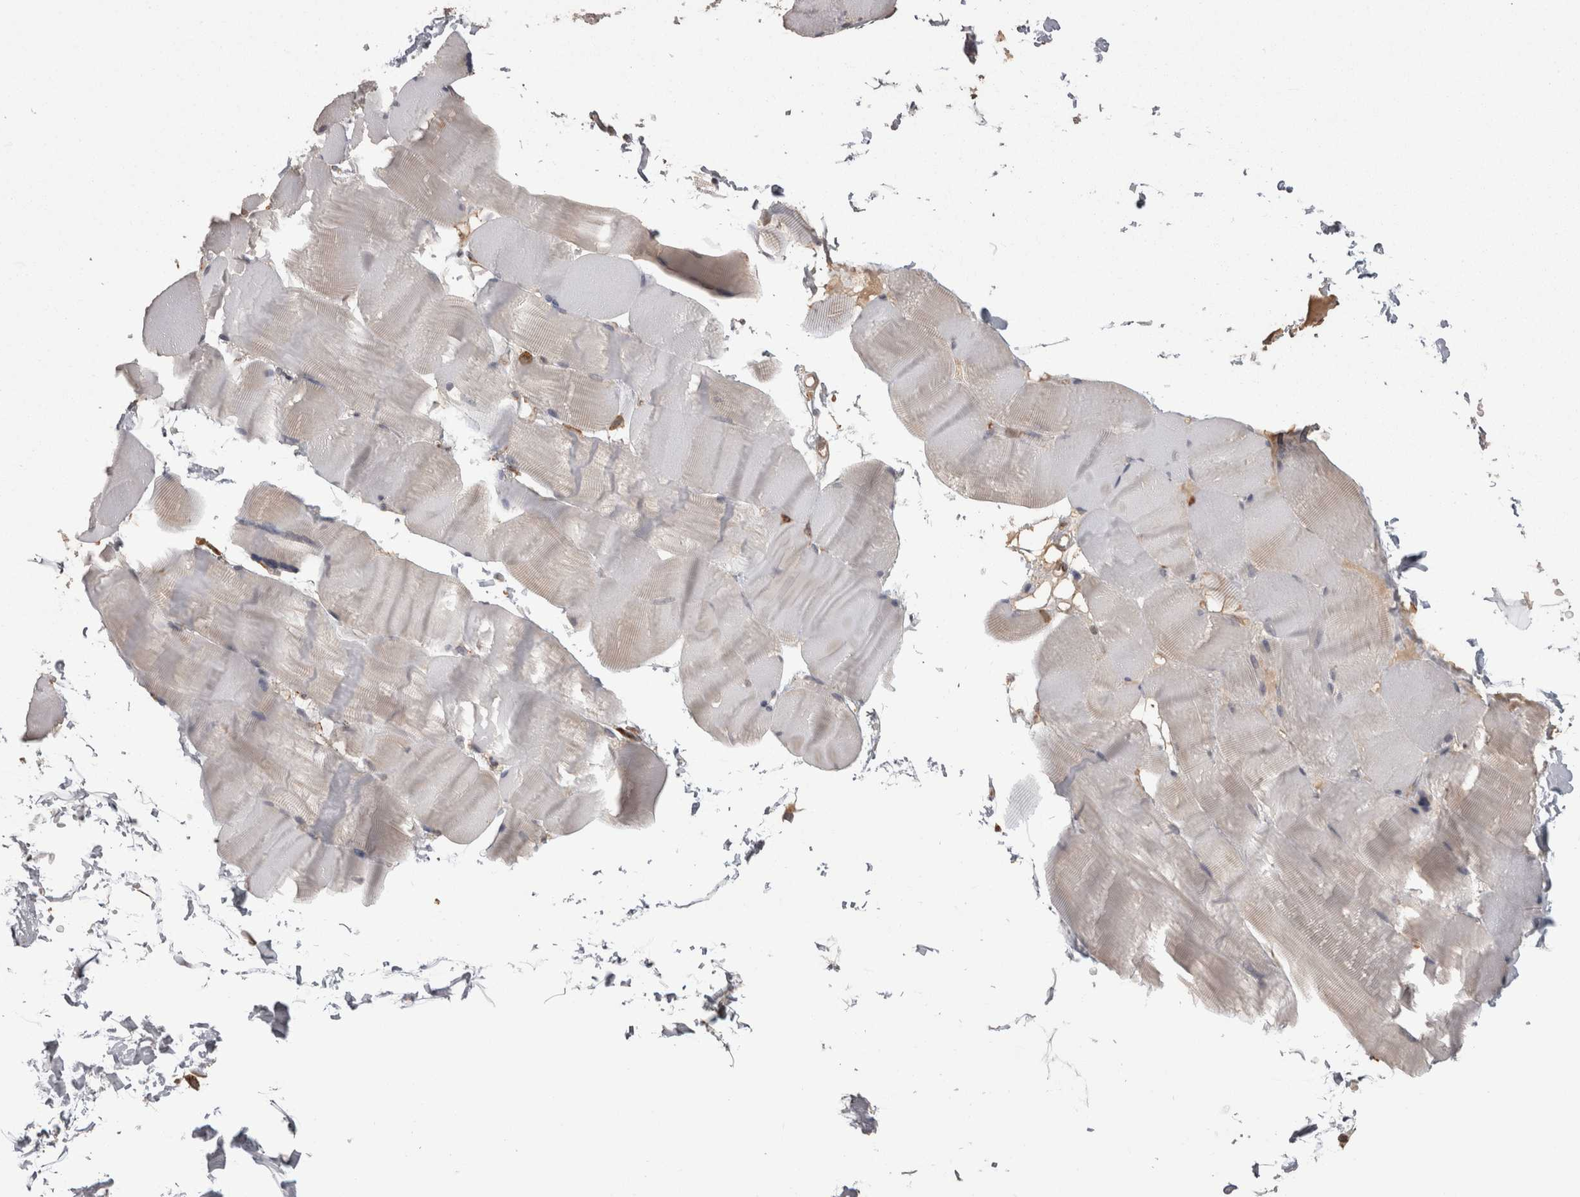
{"staining": {"intensity": "weak", "quantity": "<25%", "location": "cytoplasmic/membranous"}, "tissue": "skeletal muscle", "cell_type": "Myocytes", "image_type": "normal", "snomed": [{"axis": "morphology", "description": "Normal tissue, NOS"}, {"axis": "topography", "description": "Skin"}, {"axis": "topography", "description": "Skeletal muscle"}], "caption": "This image is of benign skeletal muscle stained with immunohistochemistry (IHC) to label a protein in brown with the nuclei are counter-stained blue. There is no expression in myocytes. (DAB (3,3'-diaminobenzidine) immunohistochemistry with hematoxylin counter stain).", "gene": "PON2", "patient": {"sex": "male", "age": 83}}